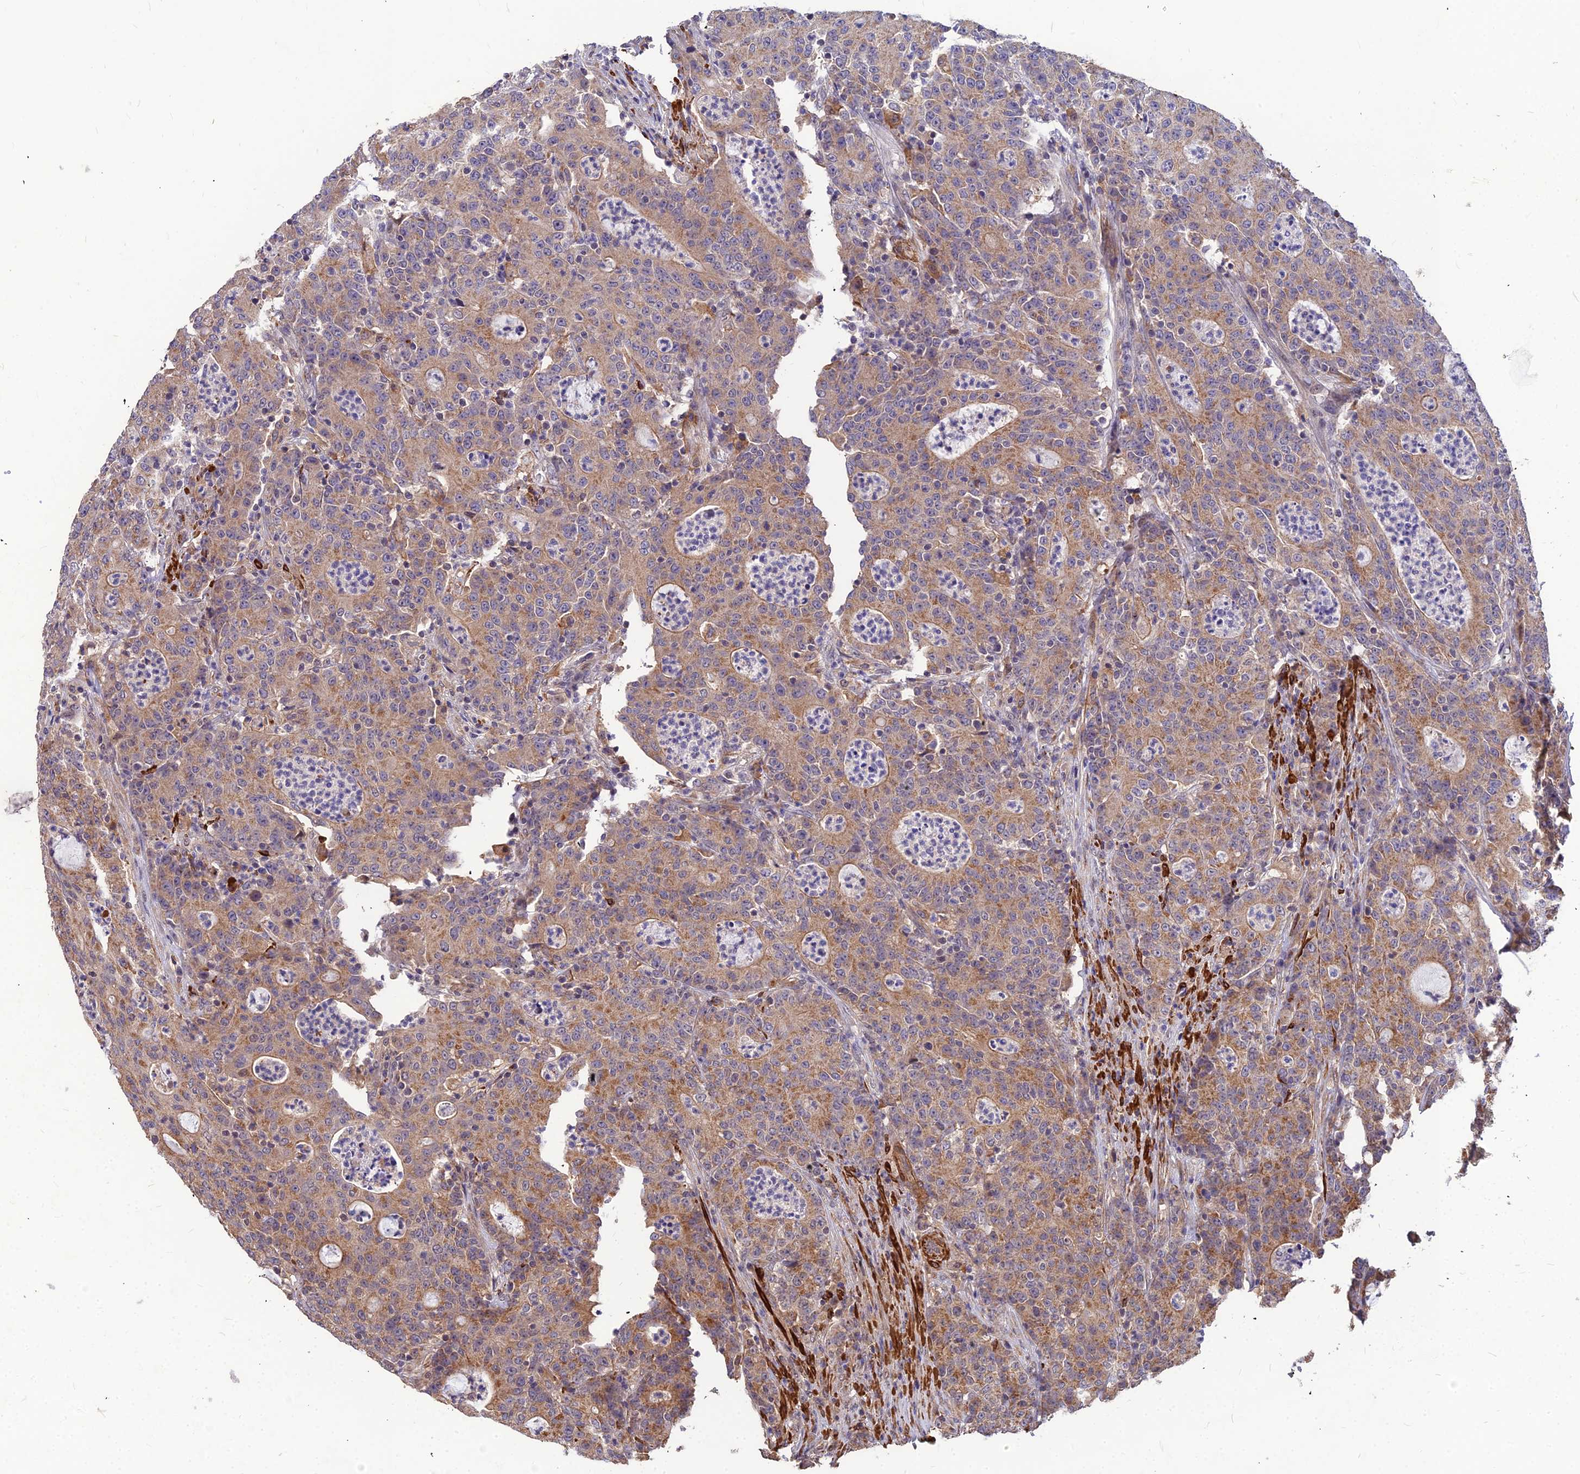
{"staining": {"intensity": "moderate", "quantity": ">75%", "location": "cytoplasmic/membranous"}, "tissue": "colorectal cancer", "cell_type": "Tumor cells", "image_type": "cancer", "snomed": [{"axis": "morphology", "description": "Adenocarcinoma, NOS"}, {"axis": "topography", "description": "Colon"}], "caption": "This is a photomicrograph of IHC staining of colorectal cancer (adenocarcinoma), which shows moderate expression in the cytoplasmic/membranous of tumor cells.", "gene": "LEKR1", "patient": {"sex": "male", "age": 83}}